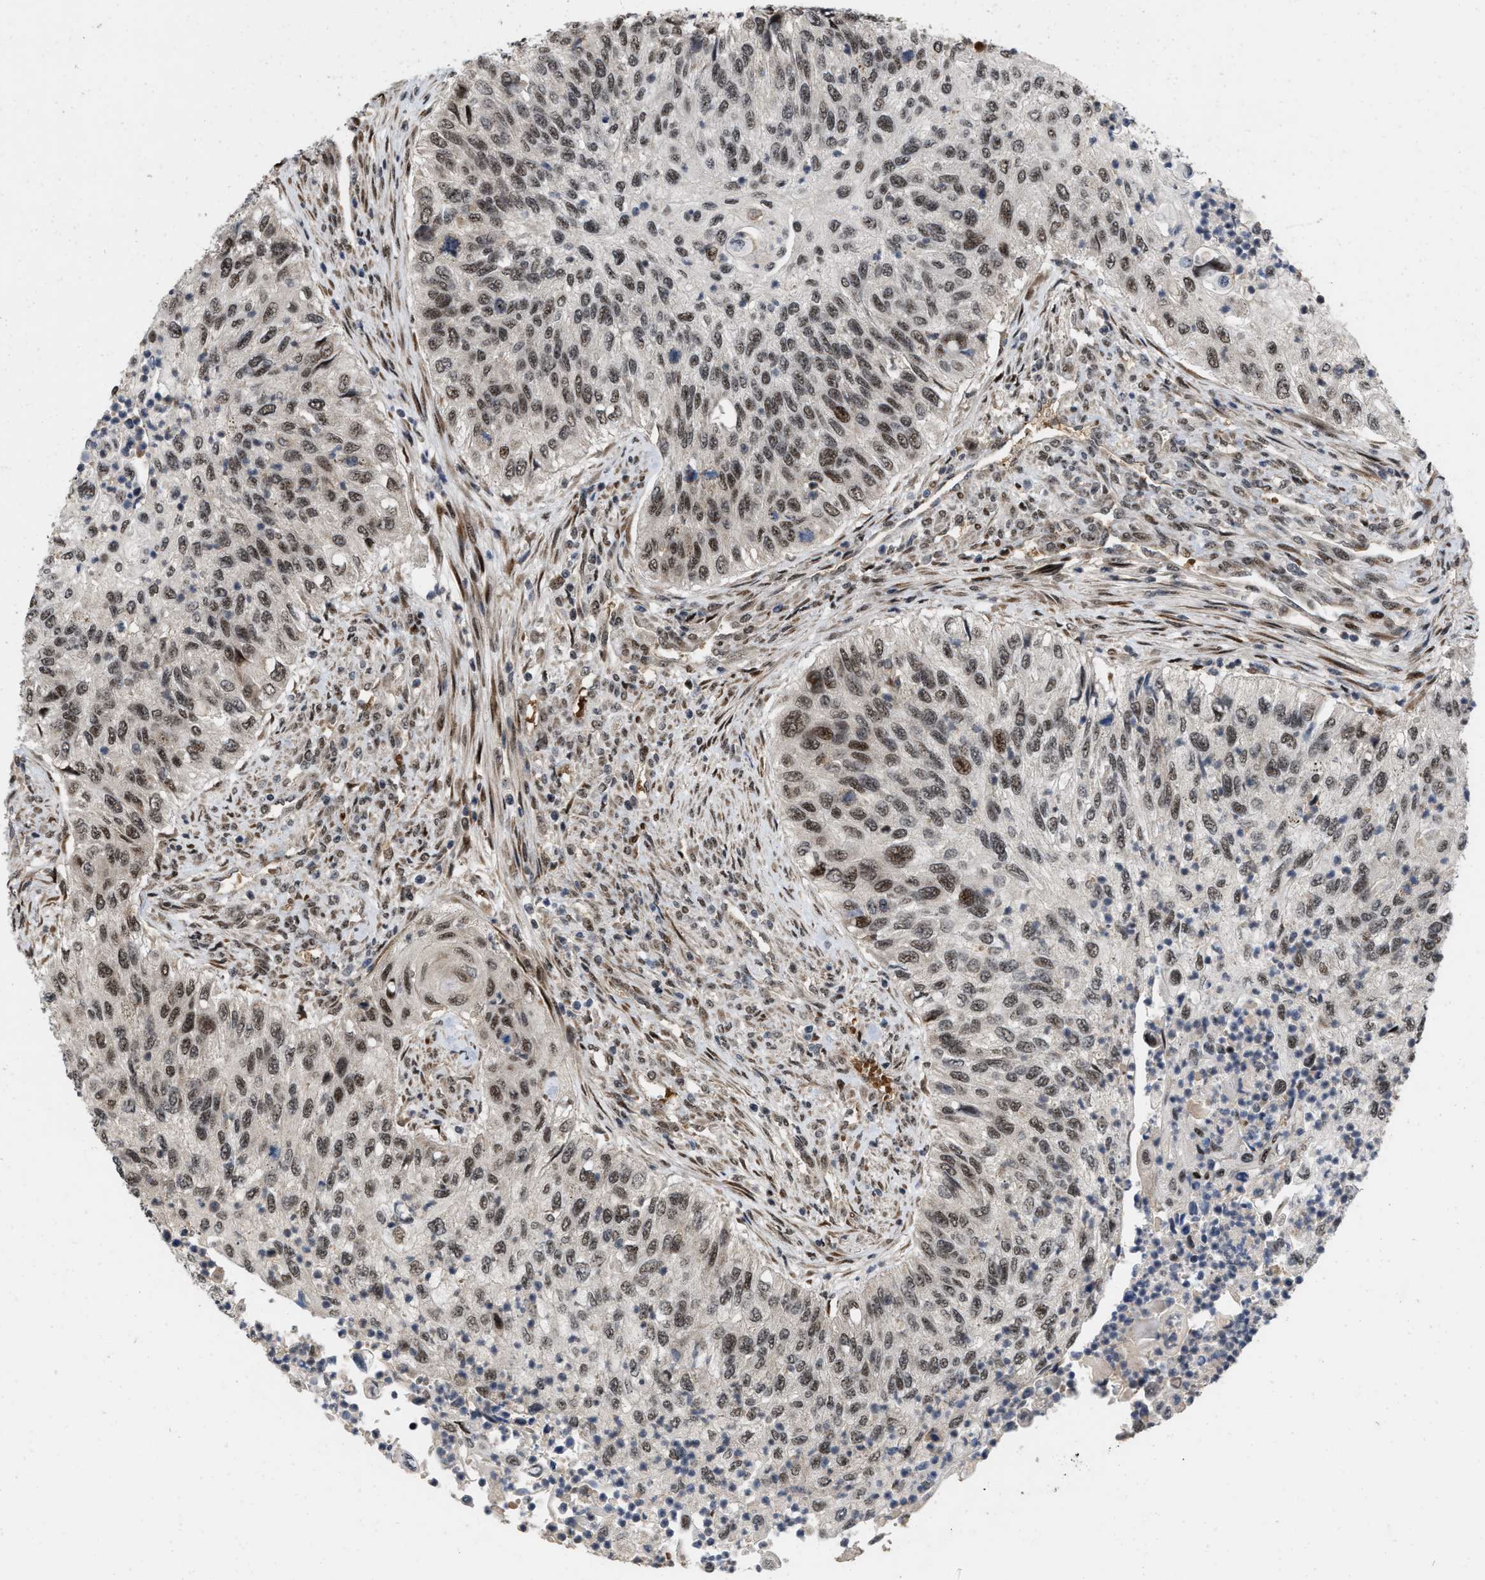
{"staining": {"intensity": "strong", "quantity": ">75%", "location": "nuclear"}, "tissue": "urothelial cancer", "cell_type": "Tumor cells", "image_type": "cancer", "snomed": [{"axis": "morphology", "description": "Urothelial carcinoma, High grade"}, {"axis": "topography", "description": "Urinary bladder"}], "caption": "Strong nuclear protein positivity is appreciated in approximately >75% of tumor cells in urothelial cancer.", "gene": "ANKRD11", "patient": {"sex": "female", "age": 60}}